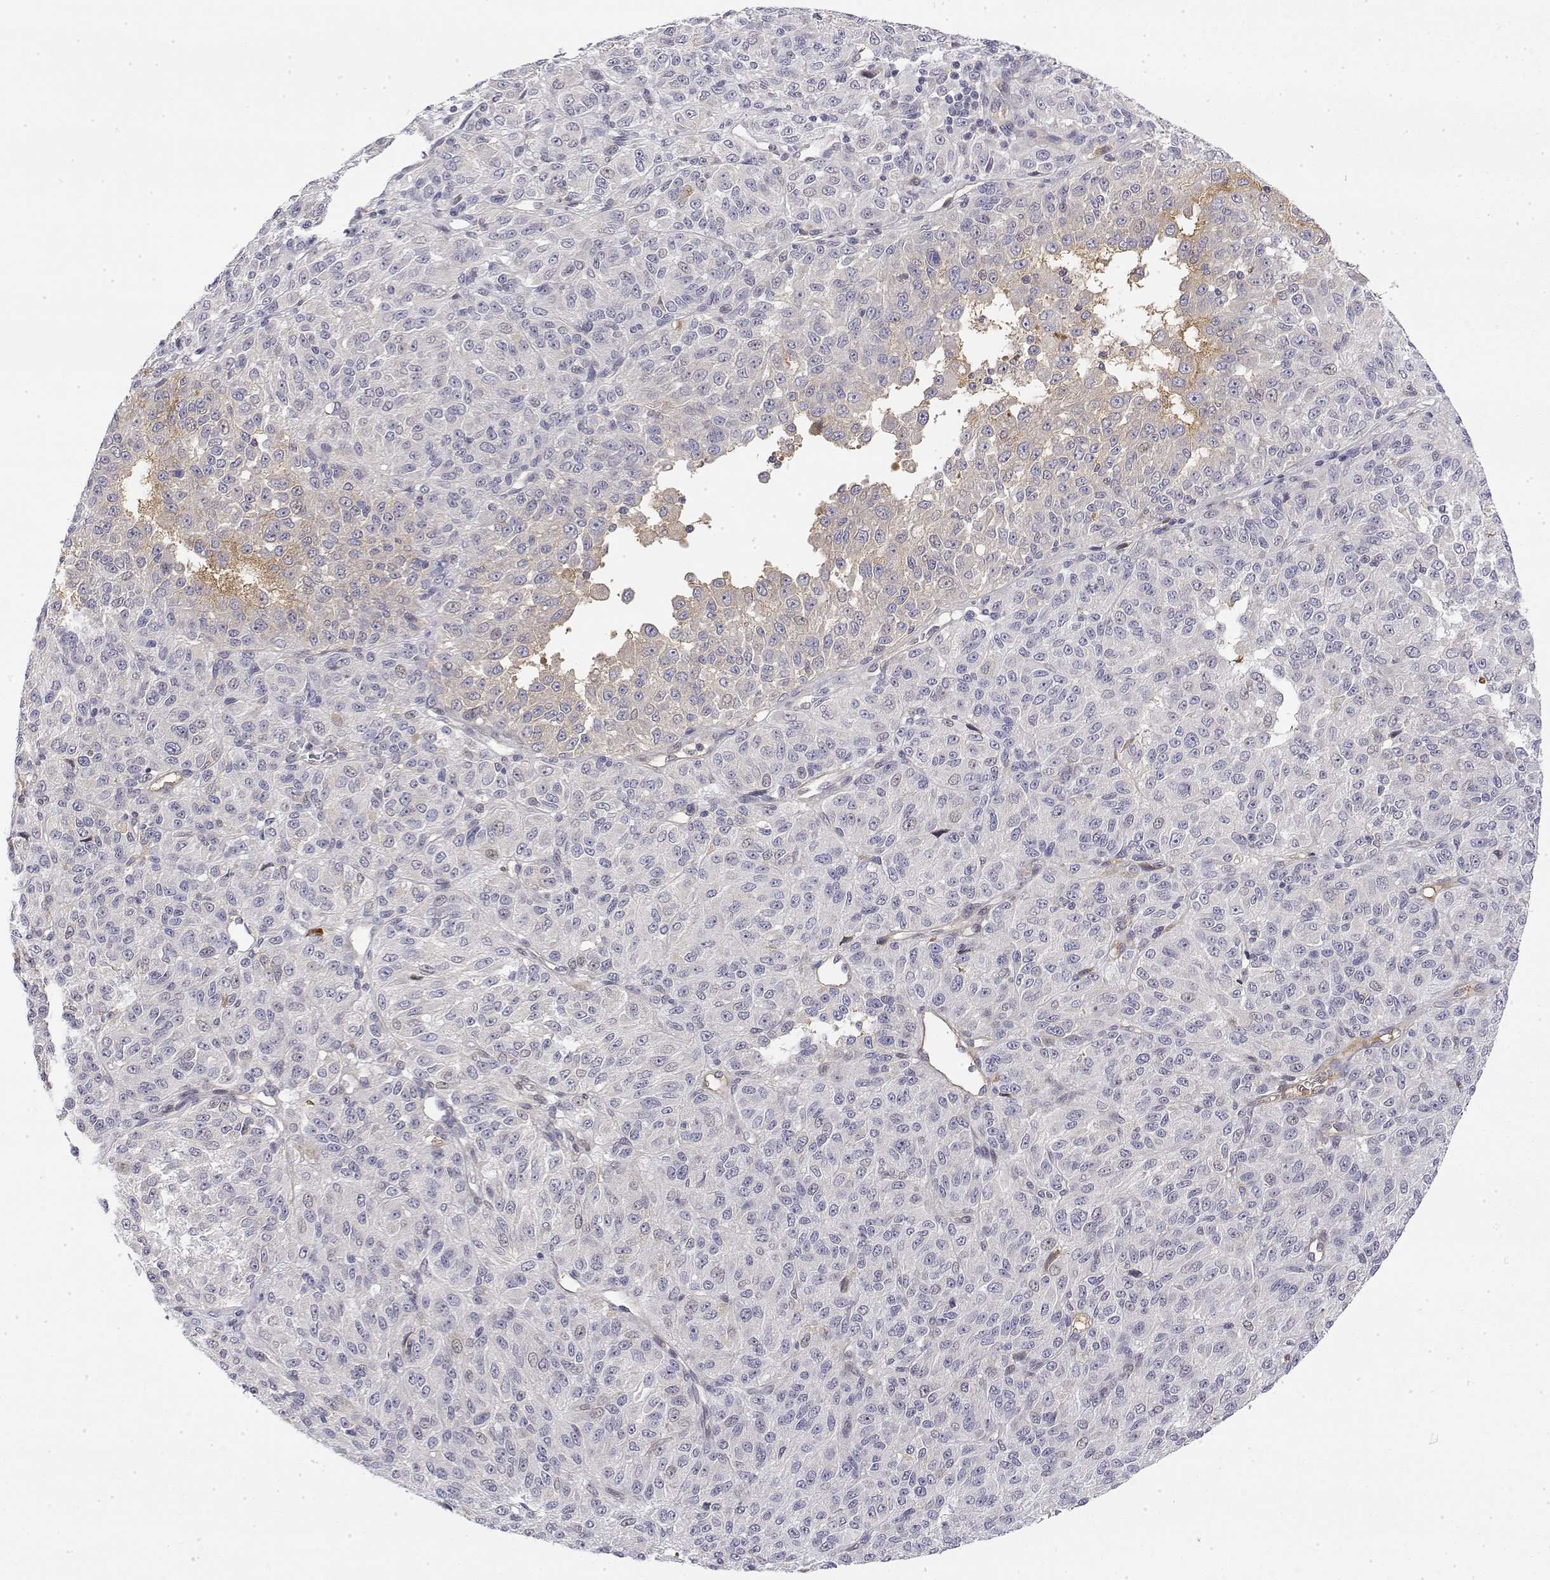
{"staining": {"intensity": "negative", "quantity": "none", "location": "none"}, "tissue": "melanoma", "cell_type": "Tumor cells", "image_type": "cancer", "snomed": [{"axis": "morphology", "description": "Malignant melanoma, Metastatic site"}, {"axis": "topography", "description": "Brain"}], "caption": "Protein analysis of melanoma displays no significant expression in tumor cells.", "gene": "IGFBP4", "patient": {"sex": "female", "age": 56}}